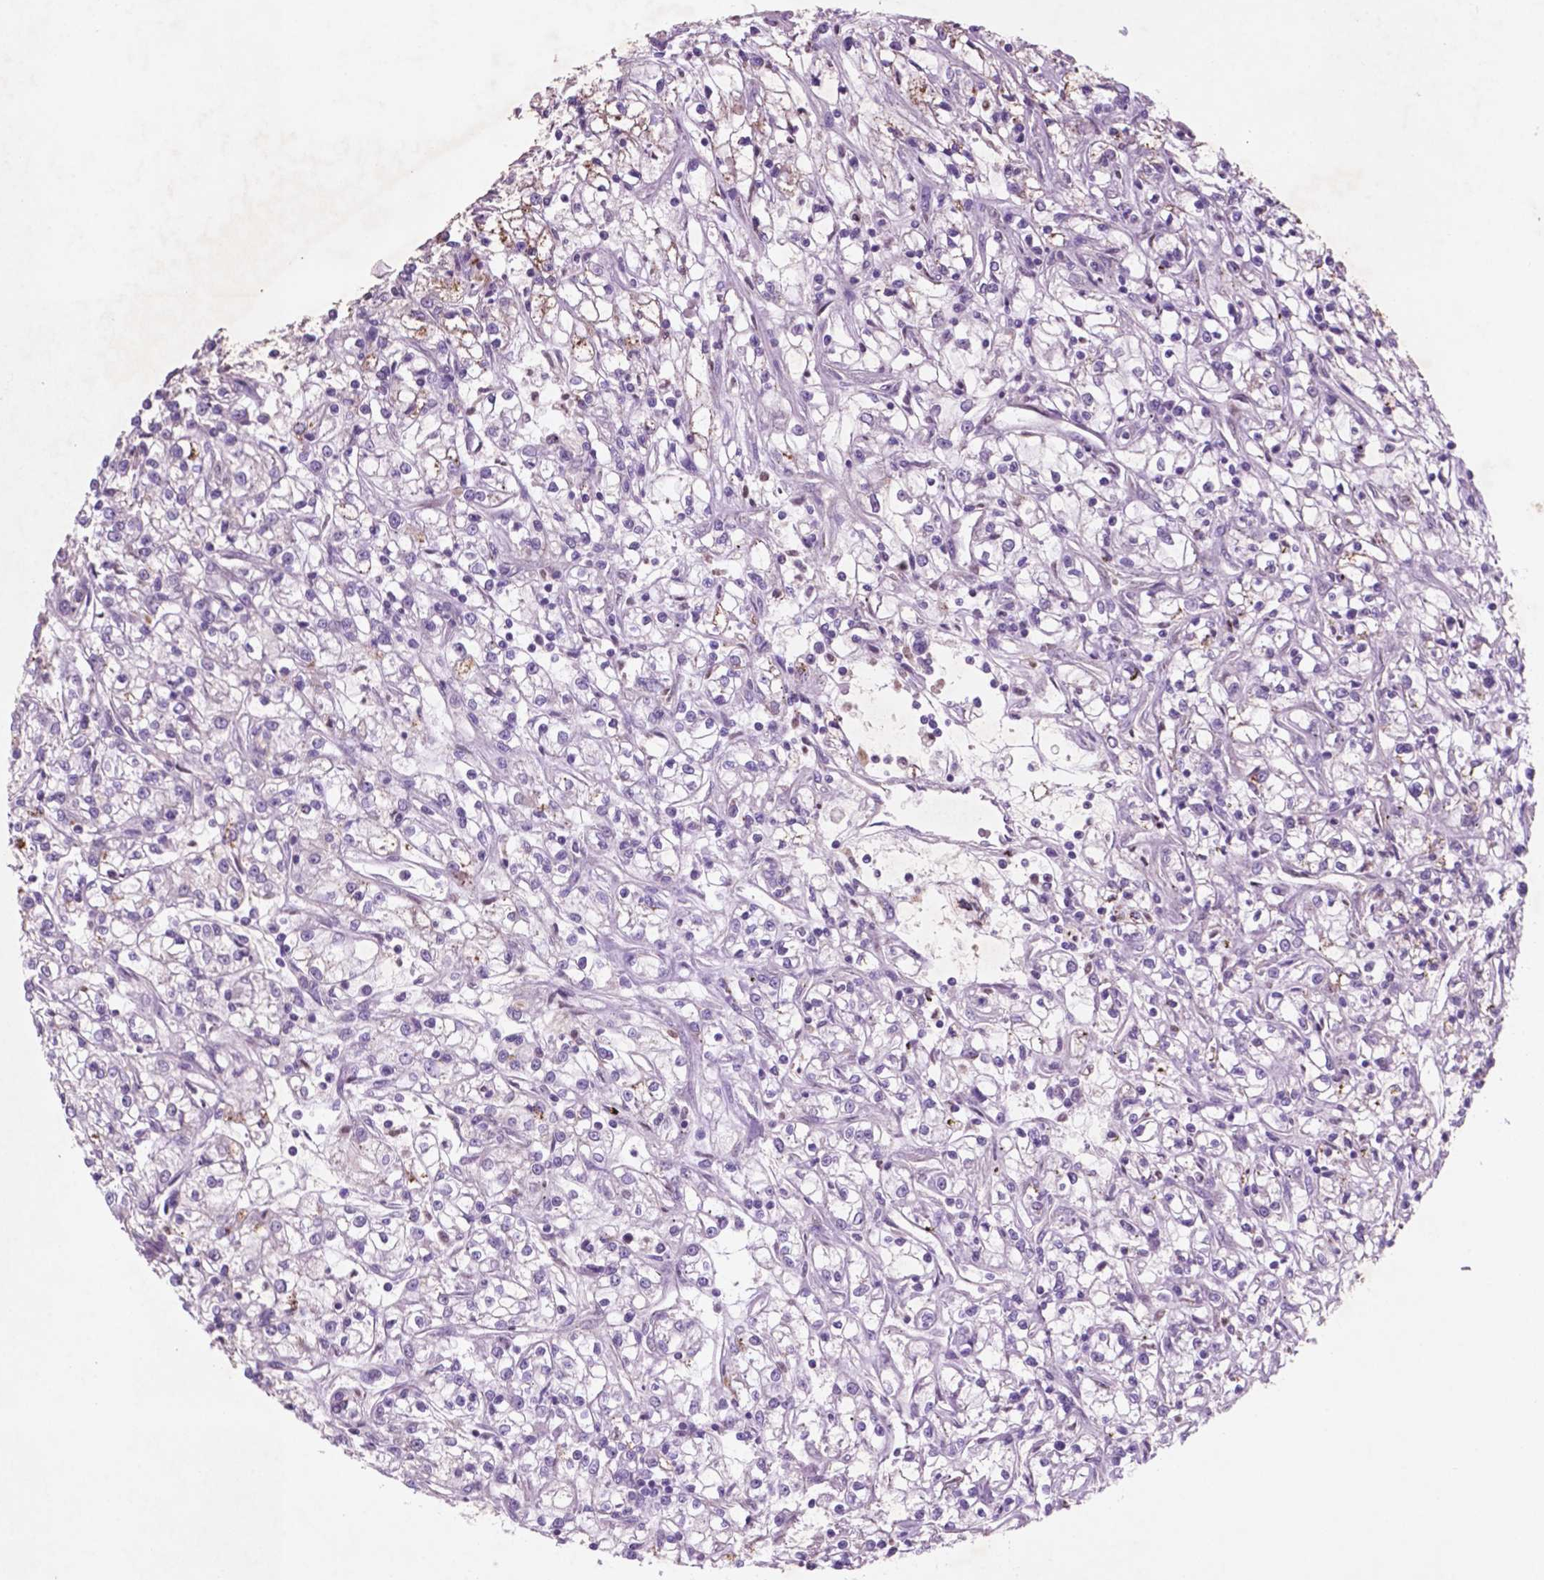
{"staining": {"intensity": "negative", "quantity": "none", "location": "none"}, "tissue": "renal cancer", "cell_type": "Tumor cells", "image_type": "cancer", "snomed": [{"axis": "morphology", "description": "Adenocarcinoma, NOS"}, {"axis": "topography", "description": "Kidney"}], "caption": "The micrograph demonstrates no significant positivity in tumor cells of renal cancer.", "gene": "CTR9", "patient": {"sex": "female", "age": 59}}